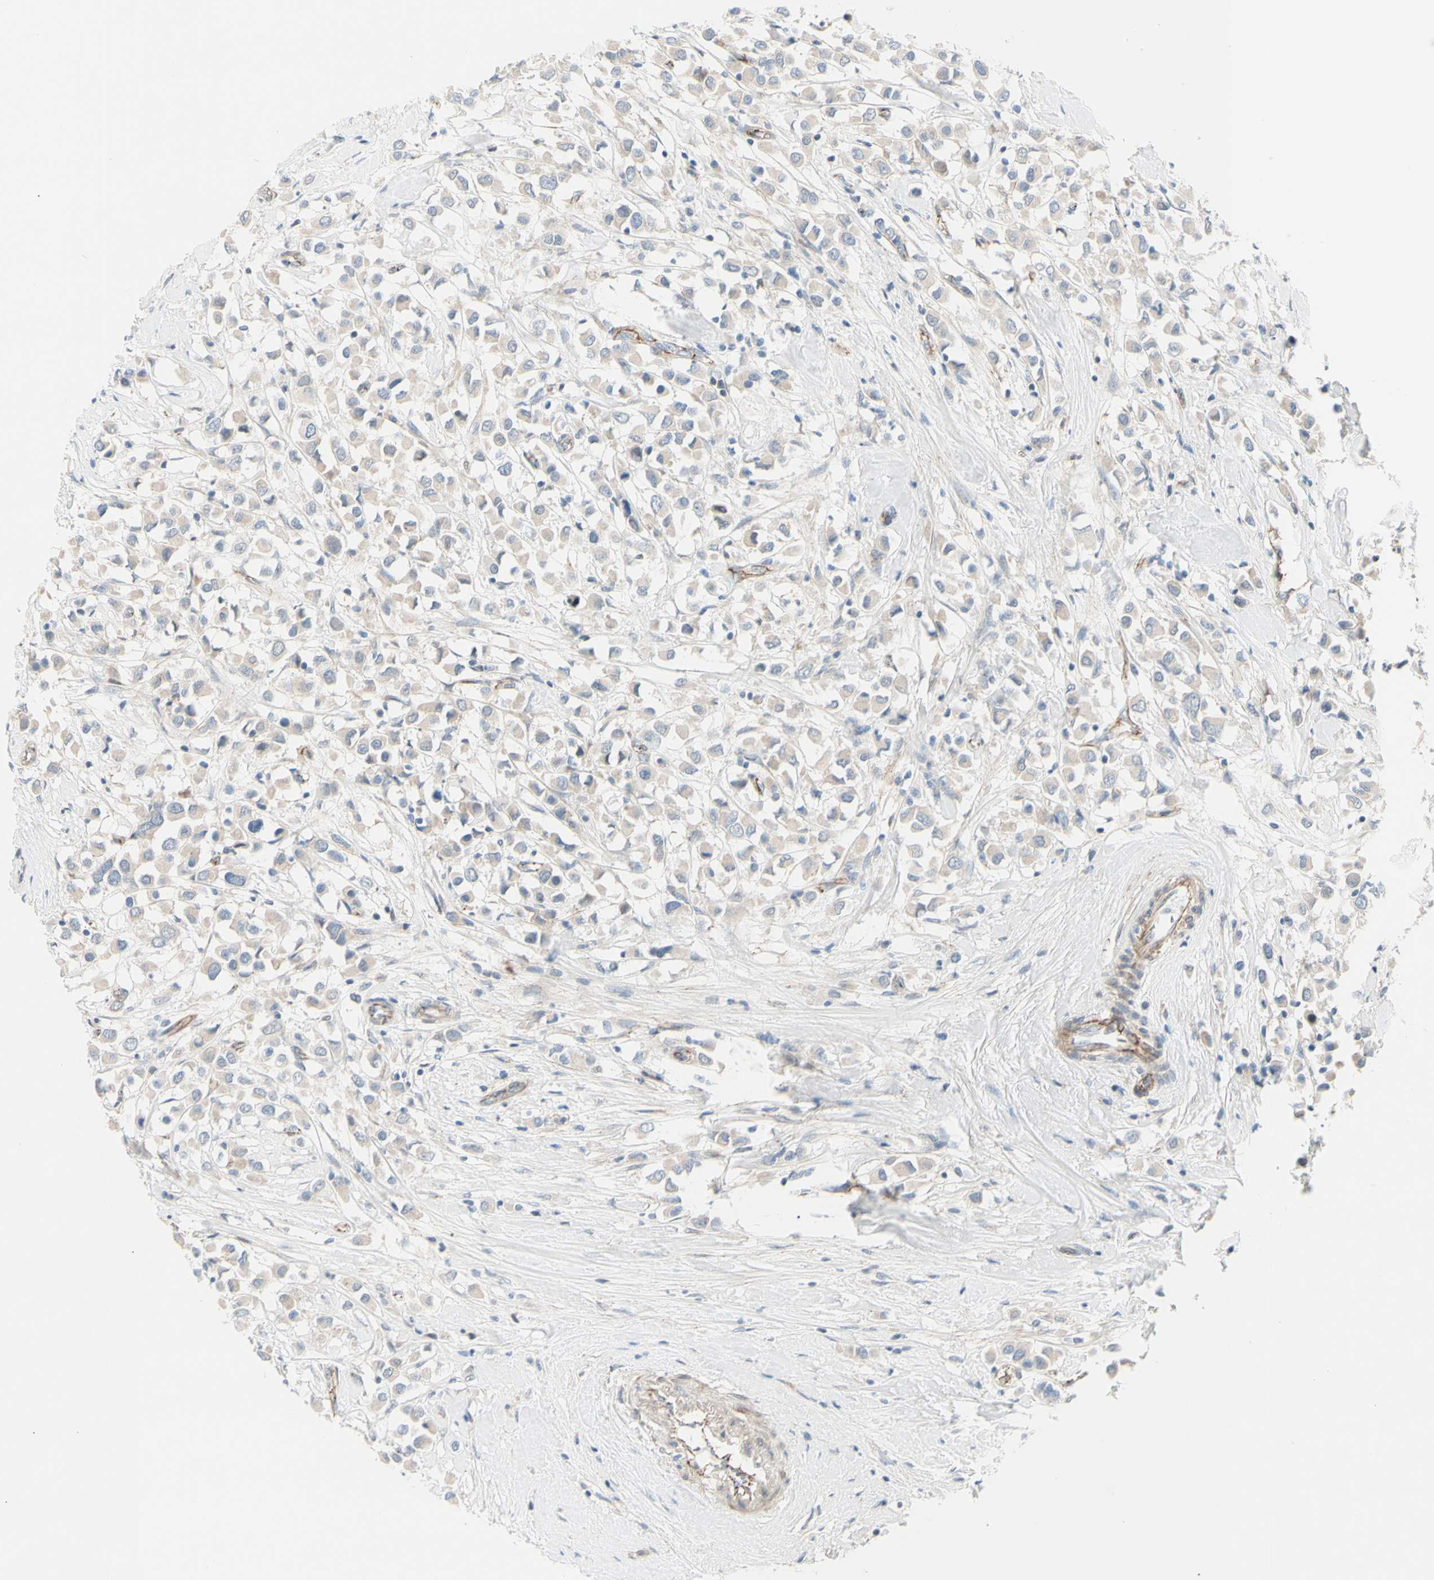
{"staining": {"intensity": "weak", "quantity": "25%-75%", "location": "cytoplasmic/membranous"}, "tissue": "breast cancer", "cell_type": "Tumor cells", "image_type": "cancer", "snomed": [{"axis": "morphology", "description": "Duct carcinoma"}, {"axis": "topography", "description": "Breast"}], "caption": "A high-resolution image shows IHC staining of breast cancer, which reveals weak cytoplasmic/membranous expression in approximately 25%-75% of tumor cells.", "gene": "TJP1", "patient": {"sex": "female", "age": 61}}